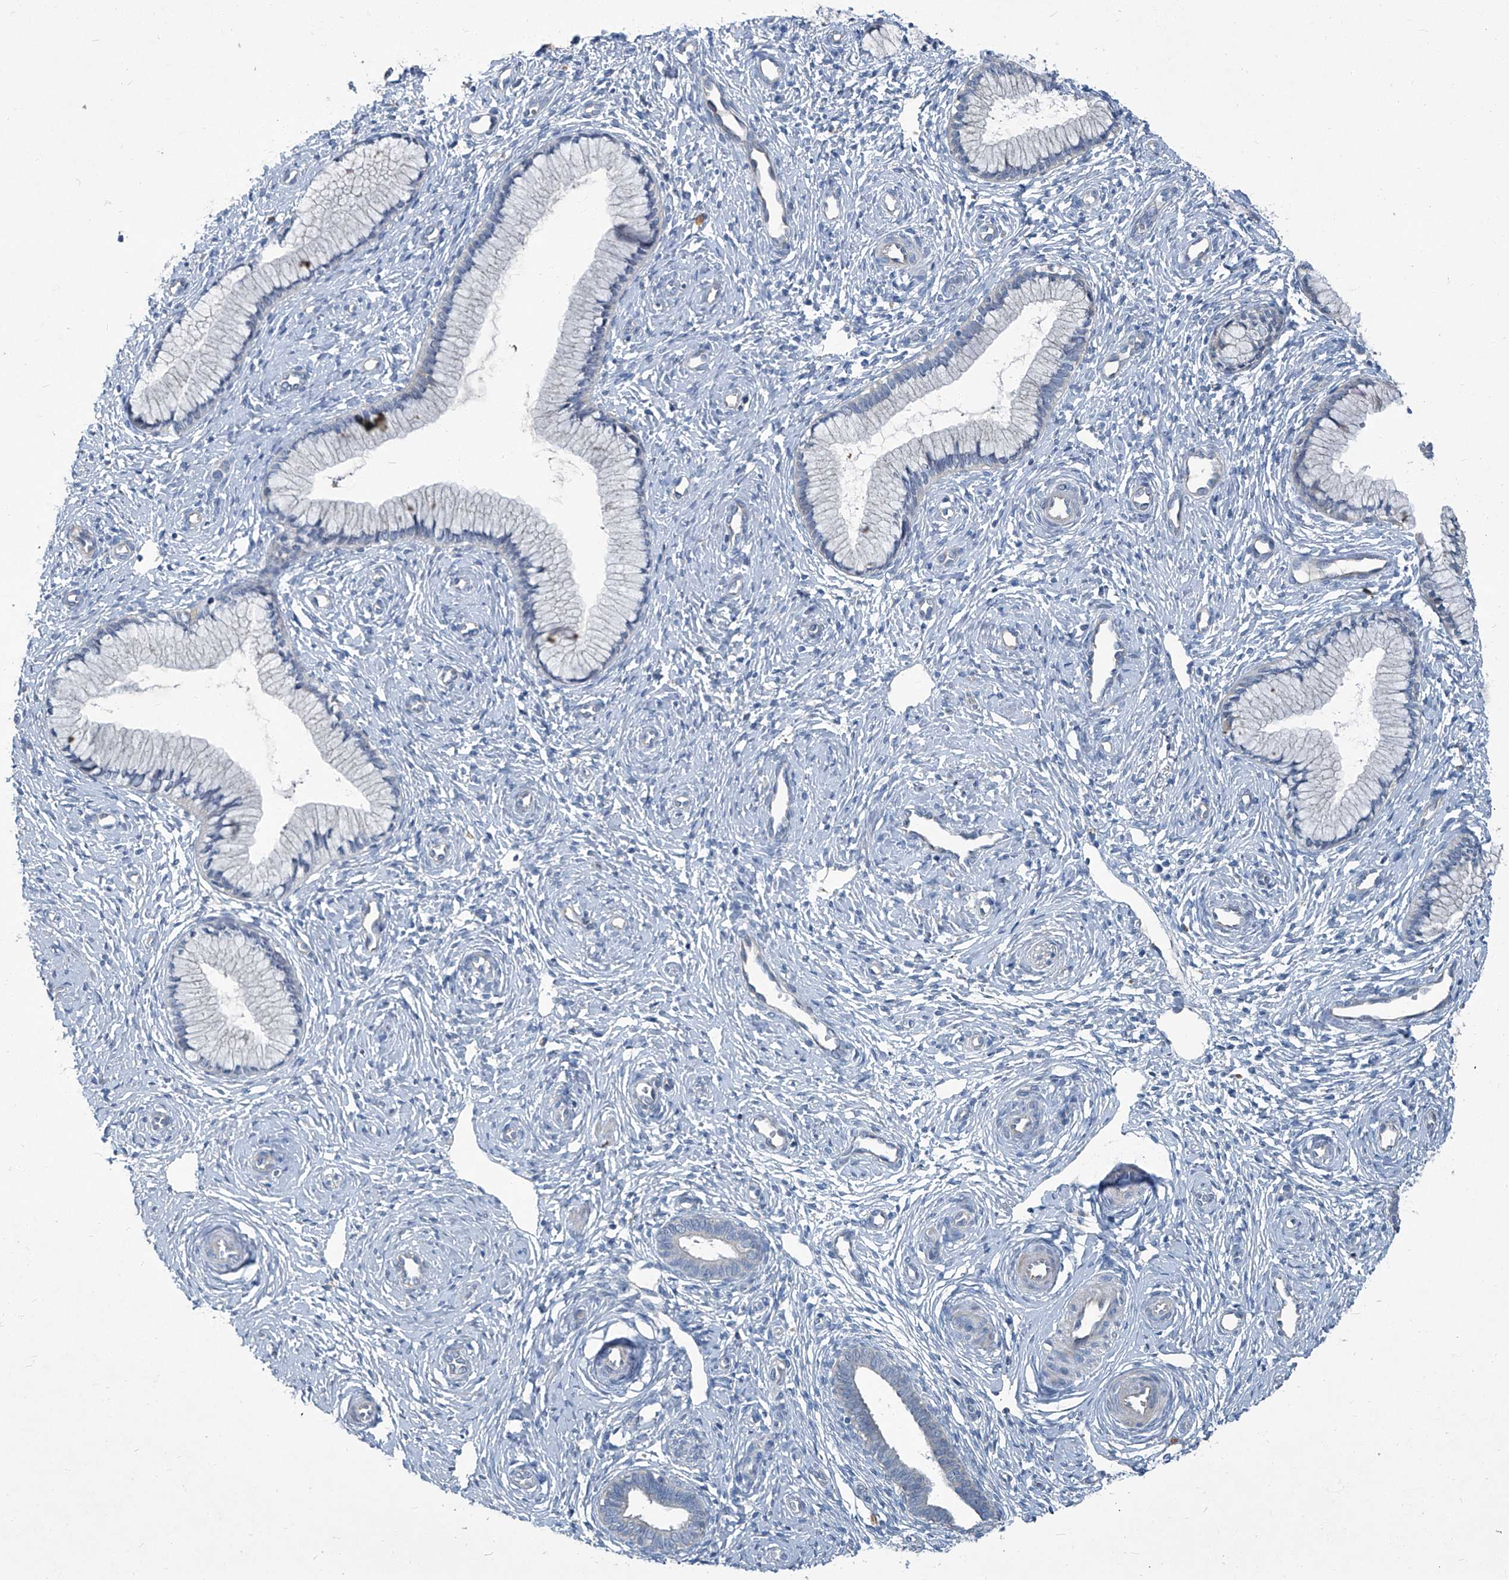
{"staining": {"intensity": "negative", "quantity": "none", "location": "none"}, "tissue": "cervix", "cell_type": "Glandular cells", "image_type": "normal", "snomed": [{"axis": "morphology", "description": "Normal tissue, NOS"}, {"axis": "topography", "description": "Cervix"}], "caption": "Glandular cells show no significant protein positivity in normal cervix.", "gene": "SLC26A11", "patient": {"sex": "female", "age": 27}}